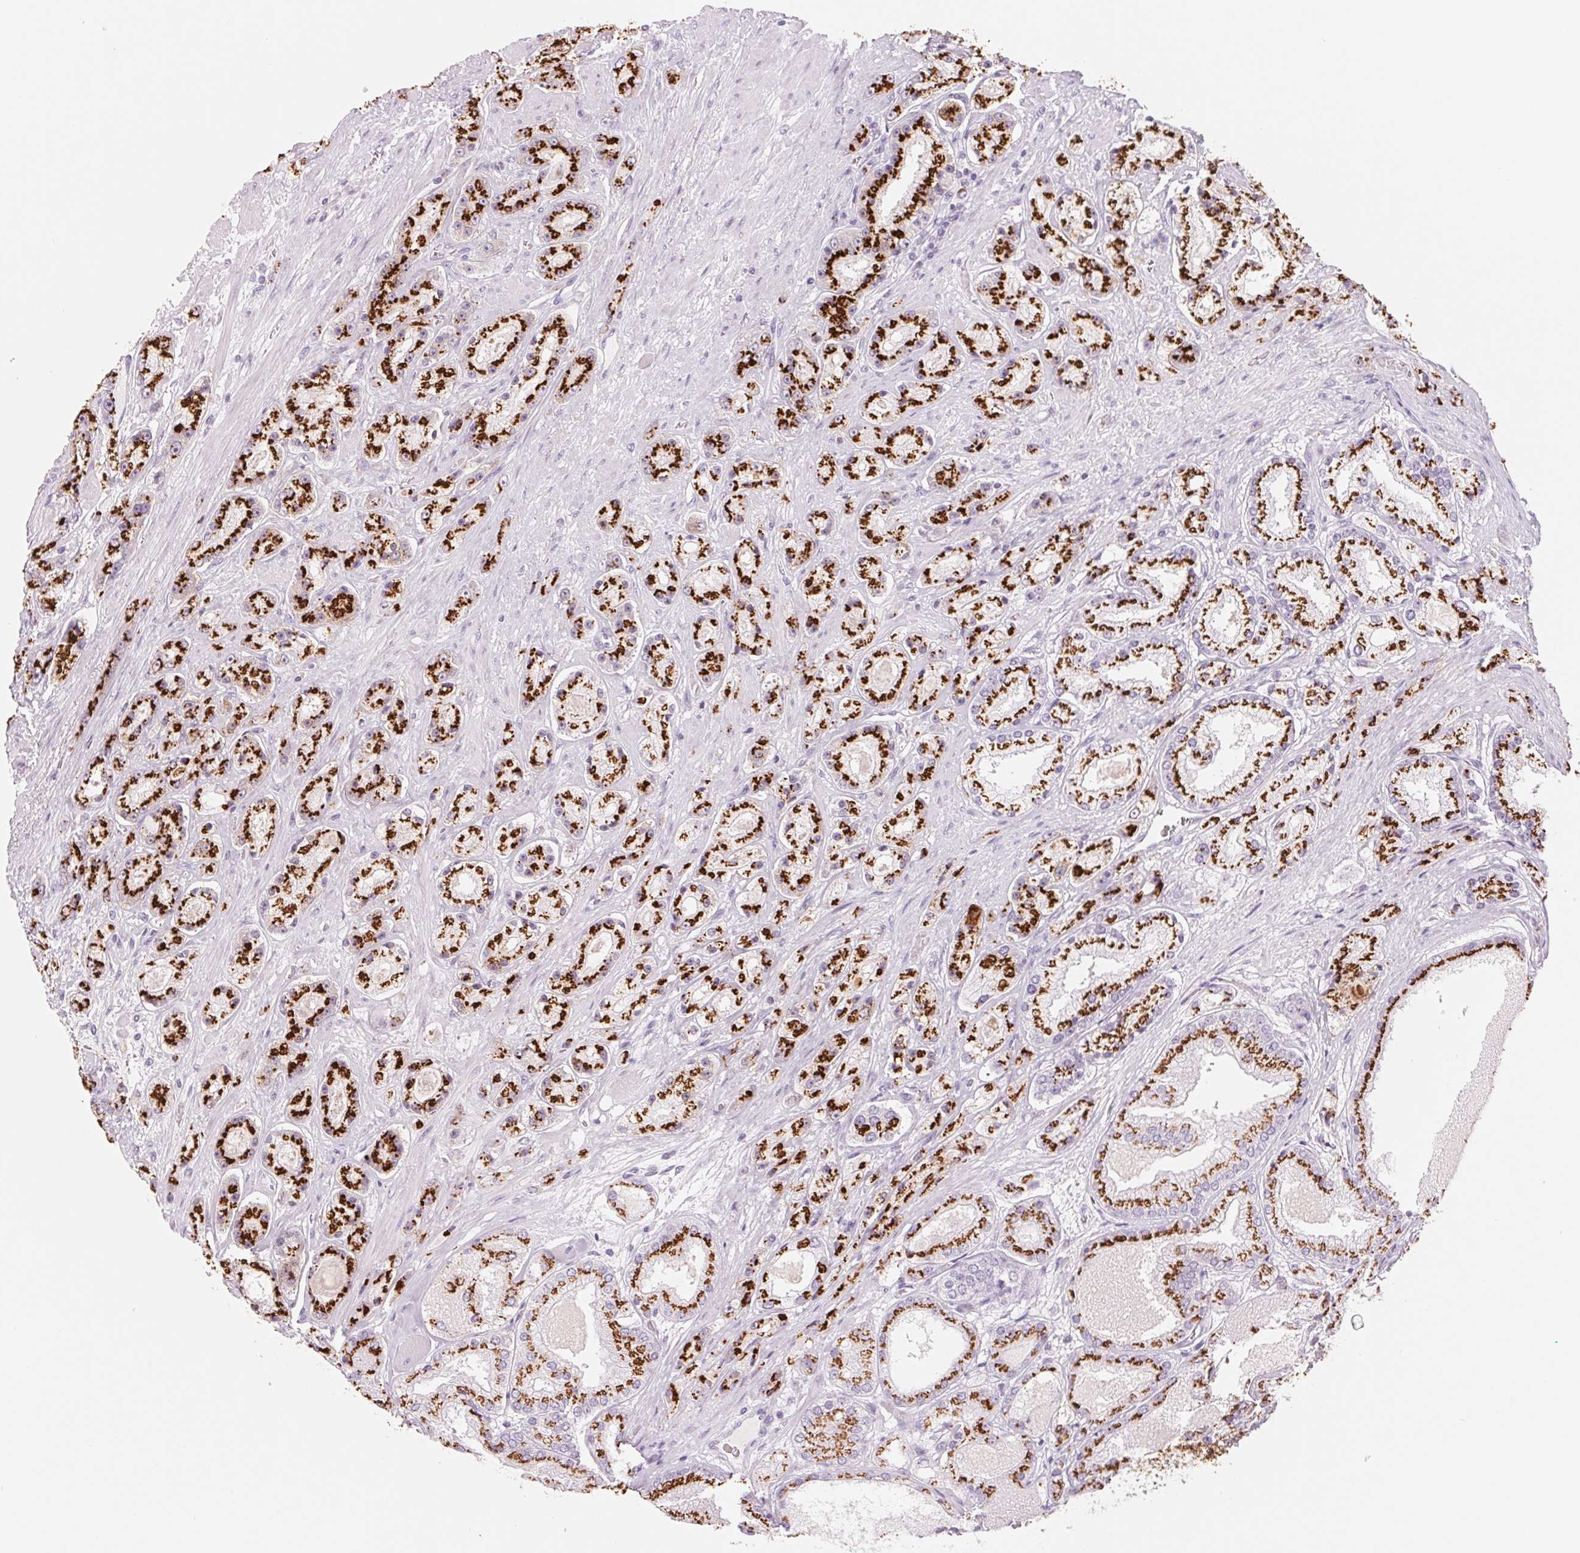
{"staining": {"intensity": "strong", "quantity": ">75%", "location": "cytoplasmic/membranous"}, "tissue": "prostate cancer", "cell_type": "Tumor cells", "image_type": "cancer", "snomed": [{"axis": "morphology", "description": "Adenocarcinoma, High grade"}, {"axis": "topography", "description": "Prostate"}], "caption": "Prostate cancer was stained to show a protein in brown. There is high levels of strong cytoplasmic/membranous expression in about >75% of tumor cells.", "gene": "GALNT7", "patient": {"sex": "male", "age": 67}}